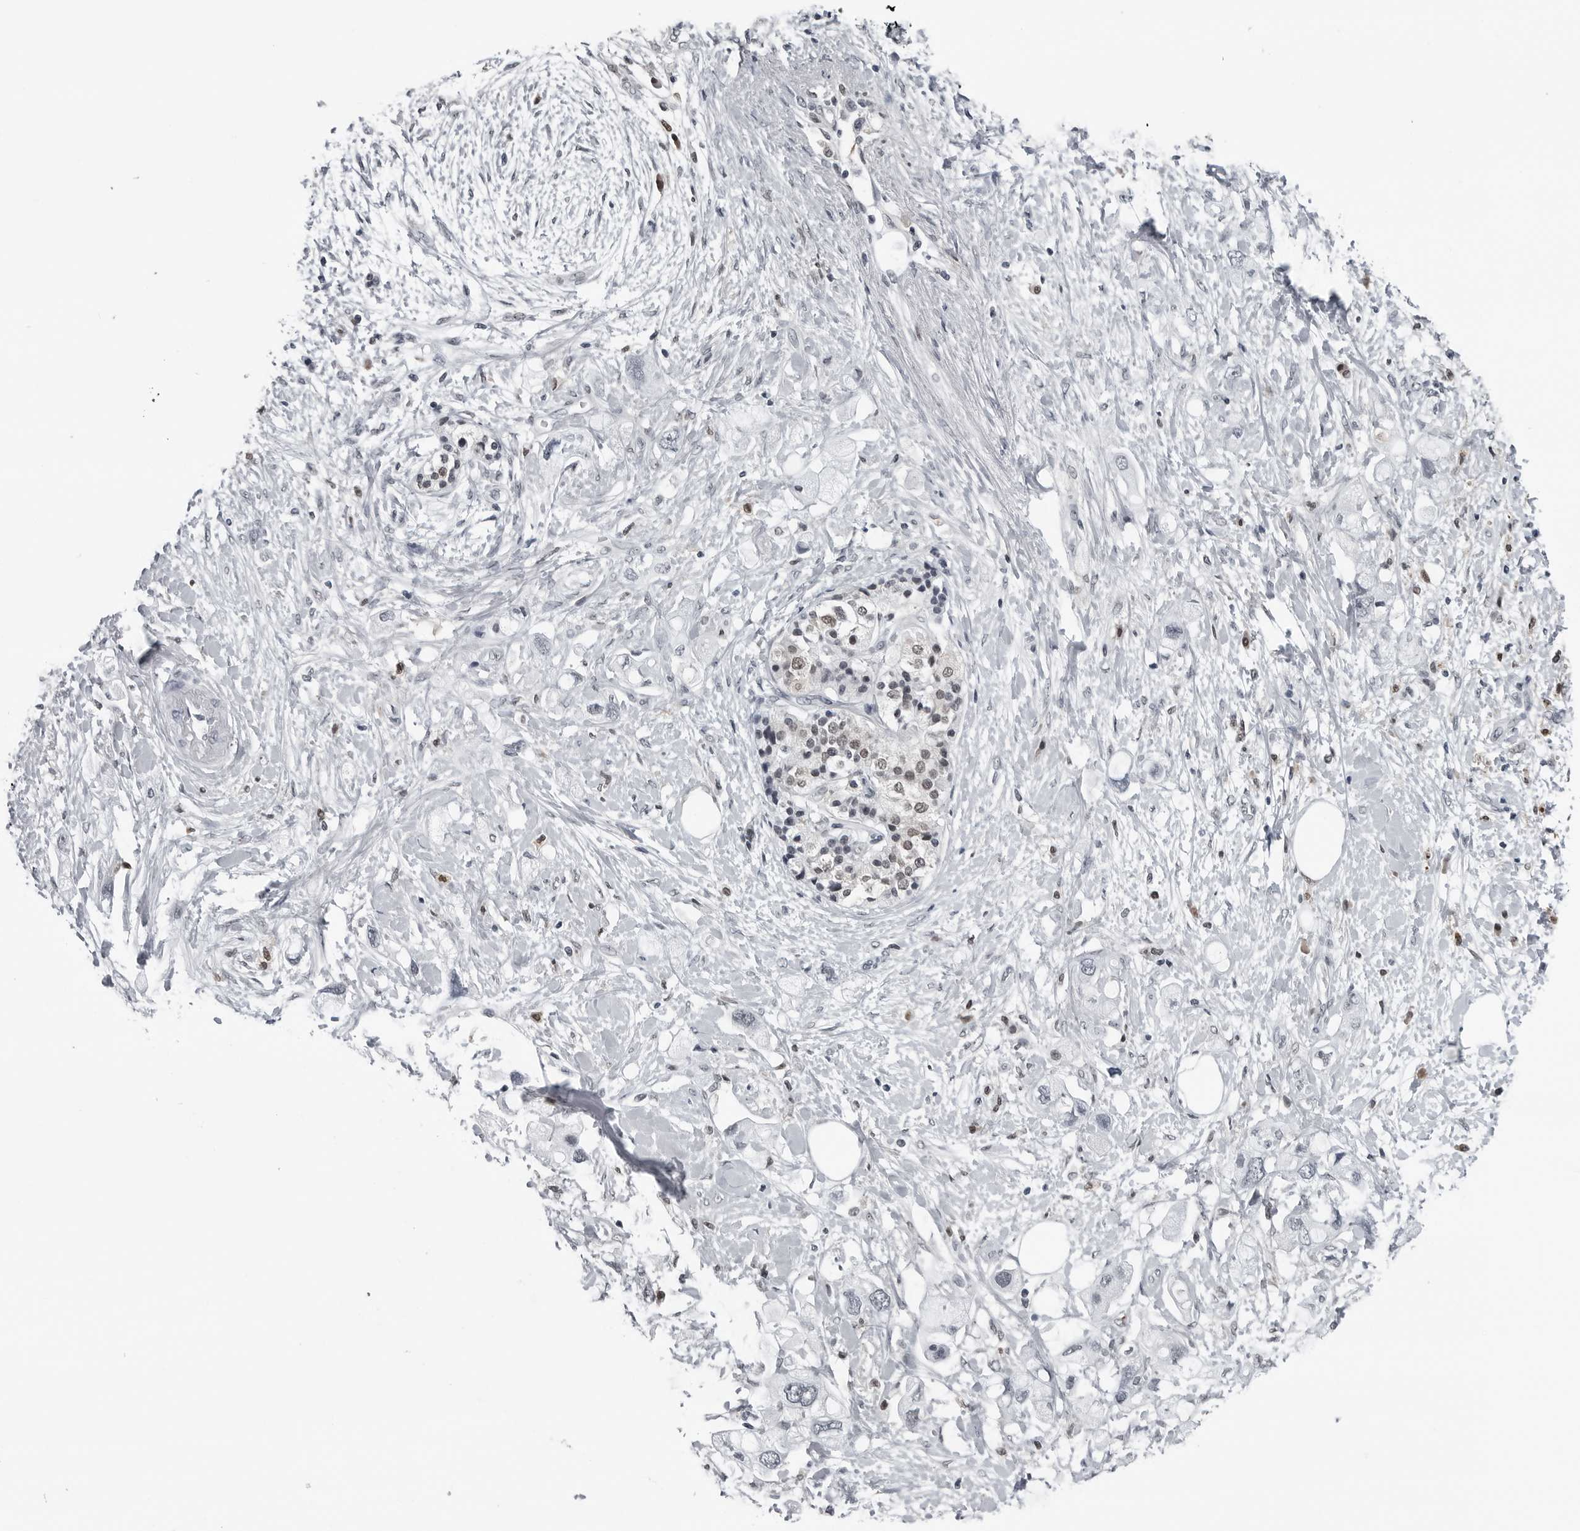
{"staining": {"intensity": "negative", "quantity": "none", "location": "none"}, "tissue": "pancreatic cancer", "cell_type": "Tumor cells", "image_type": "cancer", "snomed": [{"axis": "morphology", "description": "Adenocarcinoma, NOS"}, {"axis": "topography", "description": "Pancreas"}], "caption": "A histopathology image of adenocarcinoma (pancreatic) stained for a protein shows no brown staining in tumor cells.", "gene": "AKR1A1", "patient": {"sex": "female", "age": 56}}